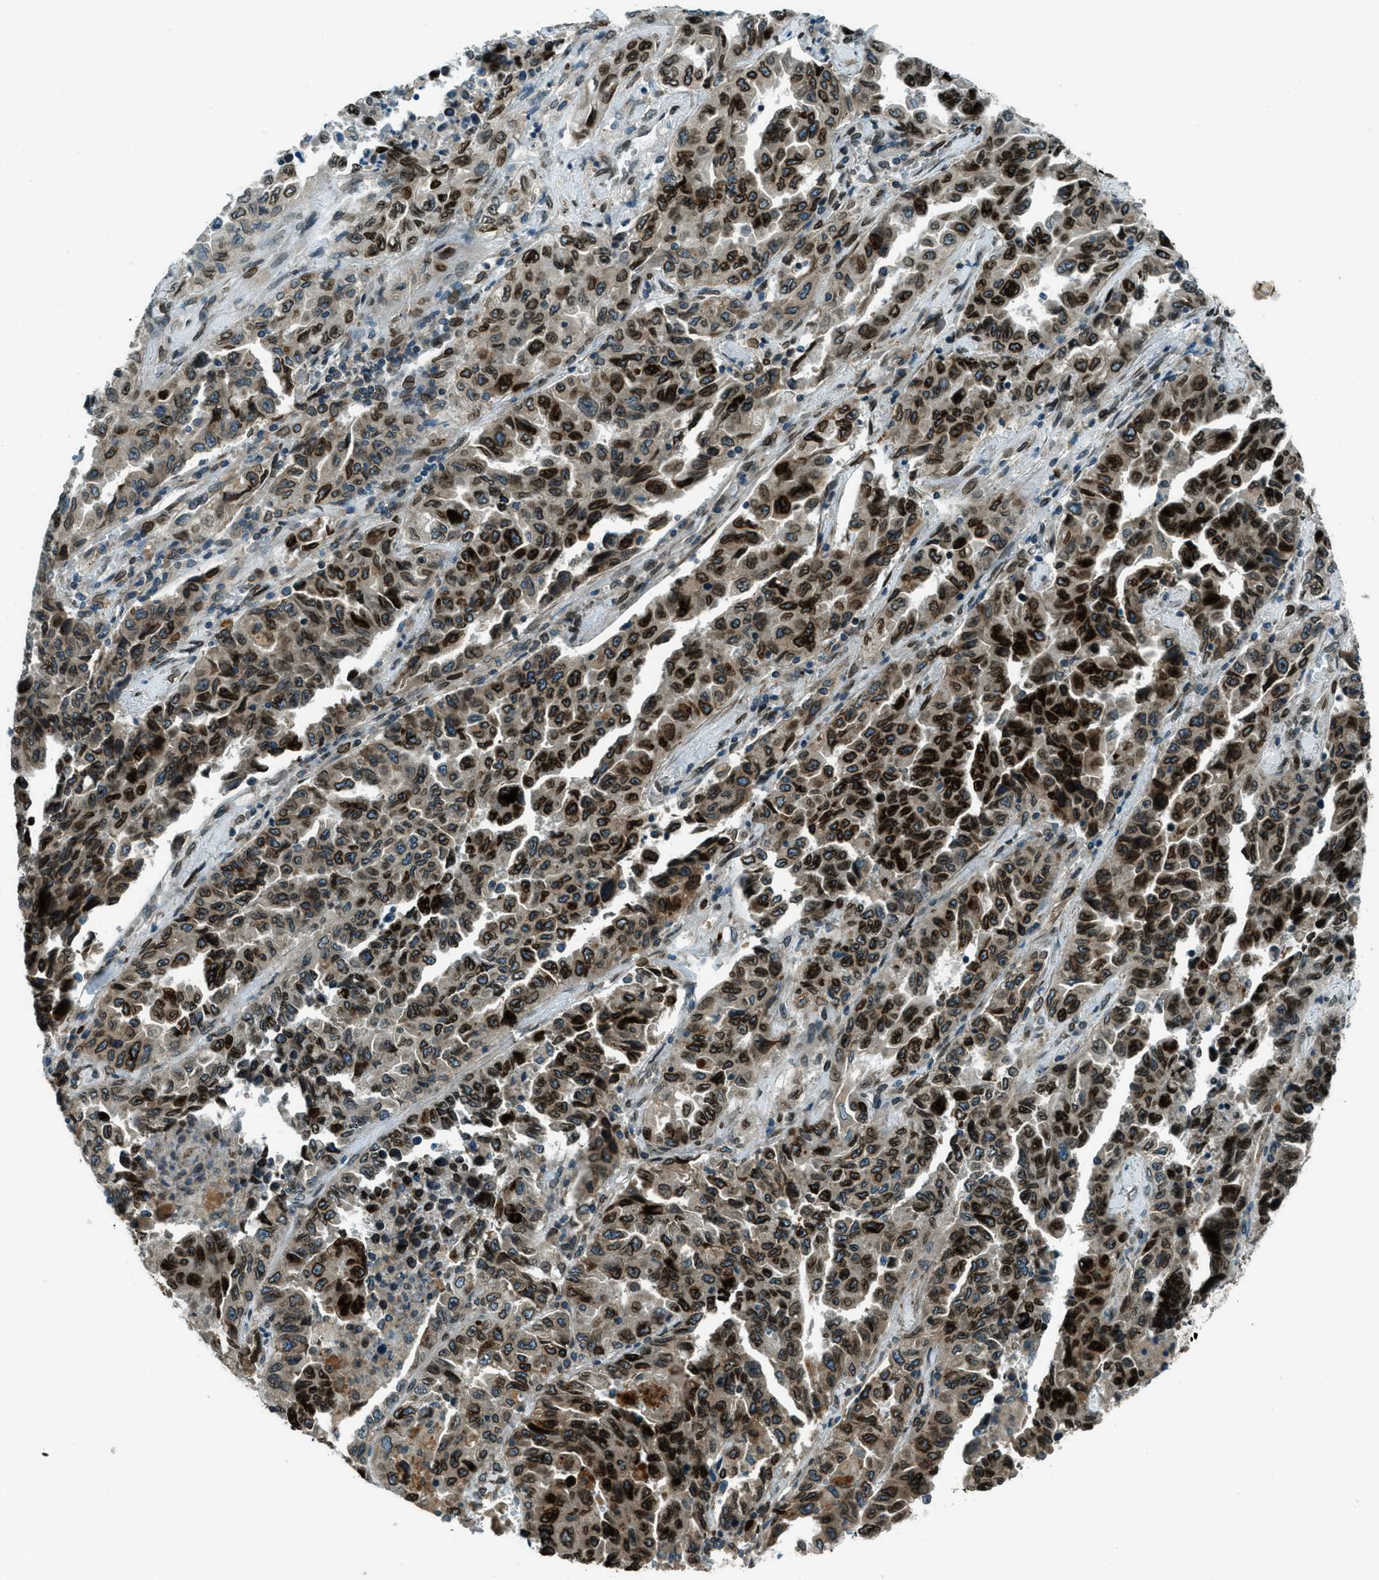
{"staining": {"intensity": "strong", "quantity": ">75%", "location": "cytoplasmic/membranous,nuclear"}, "tissue": "lung cancer", "cell_type": "Tumor cells", "image_type": "cancer", "snomed": [{"axis": "morphology", "description": "Adenocarcinoma, NOS"}, {"axis": "topography", "description": "Lung"}], "caption": "A histopathology image of lung cancer stained for a protein exhibits strong cytoplasmic/membranous and nuclear brown staining in tumor cells. The staining was performed using DAB (3,3'-diaminobenzidine), with brown indicating positive protein expression. Nuclei are stained blue with hematoxylin.", "gene": "LEMD2", "patient": {"sex": "female", "age": 51}}